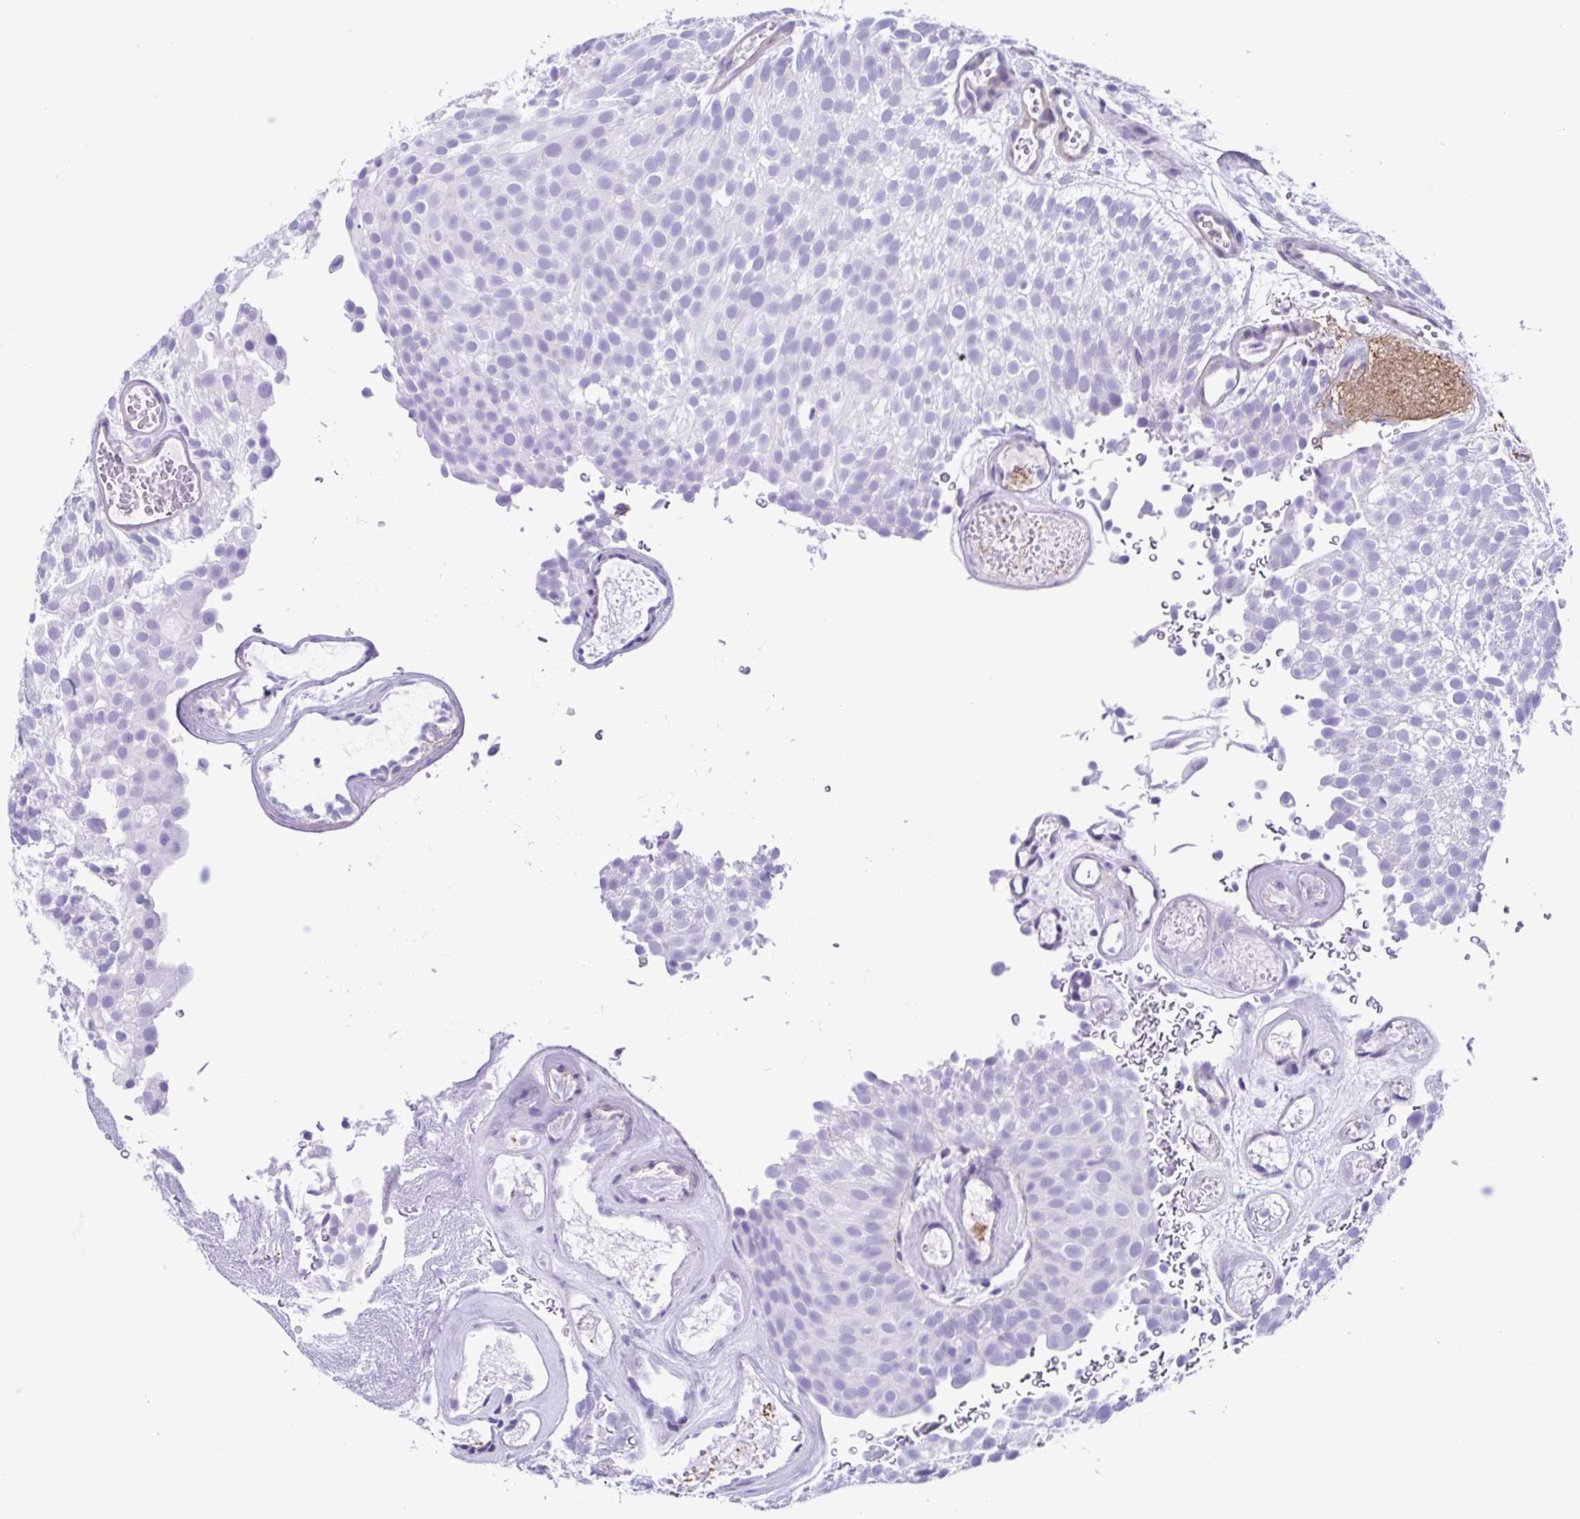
{"staining": {"intensity": "negative", "quantity": "none", "location": "none"}, "tissue": "urothelial cancer", "cell_type": "Tumor cells", "image_type": "cancer", "snomed": [{"axis": "morphology", "description": "Urothelial carcinoma, Low grade"}, {"axis": "topography", "description": "Urinary bladder"}], "caption": "The micrograph reveals no staining of tumor cells in urothelial carcinoma (low-grade).", "gene": "CYP11B1", "patient": {"sex": "male", "age": 78}}